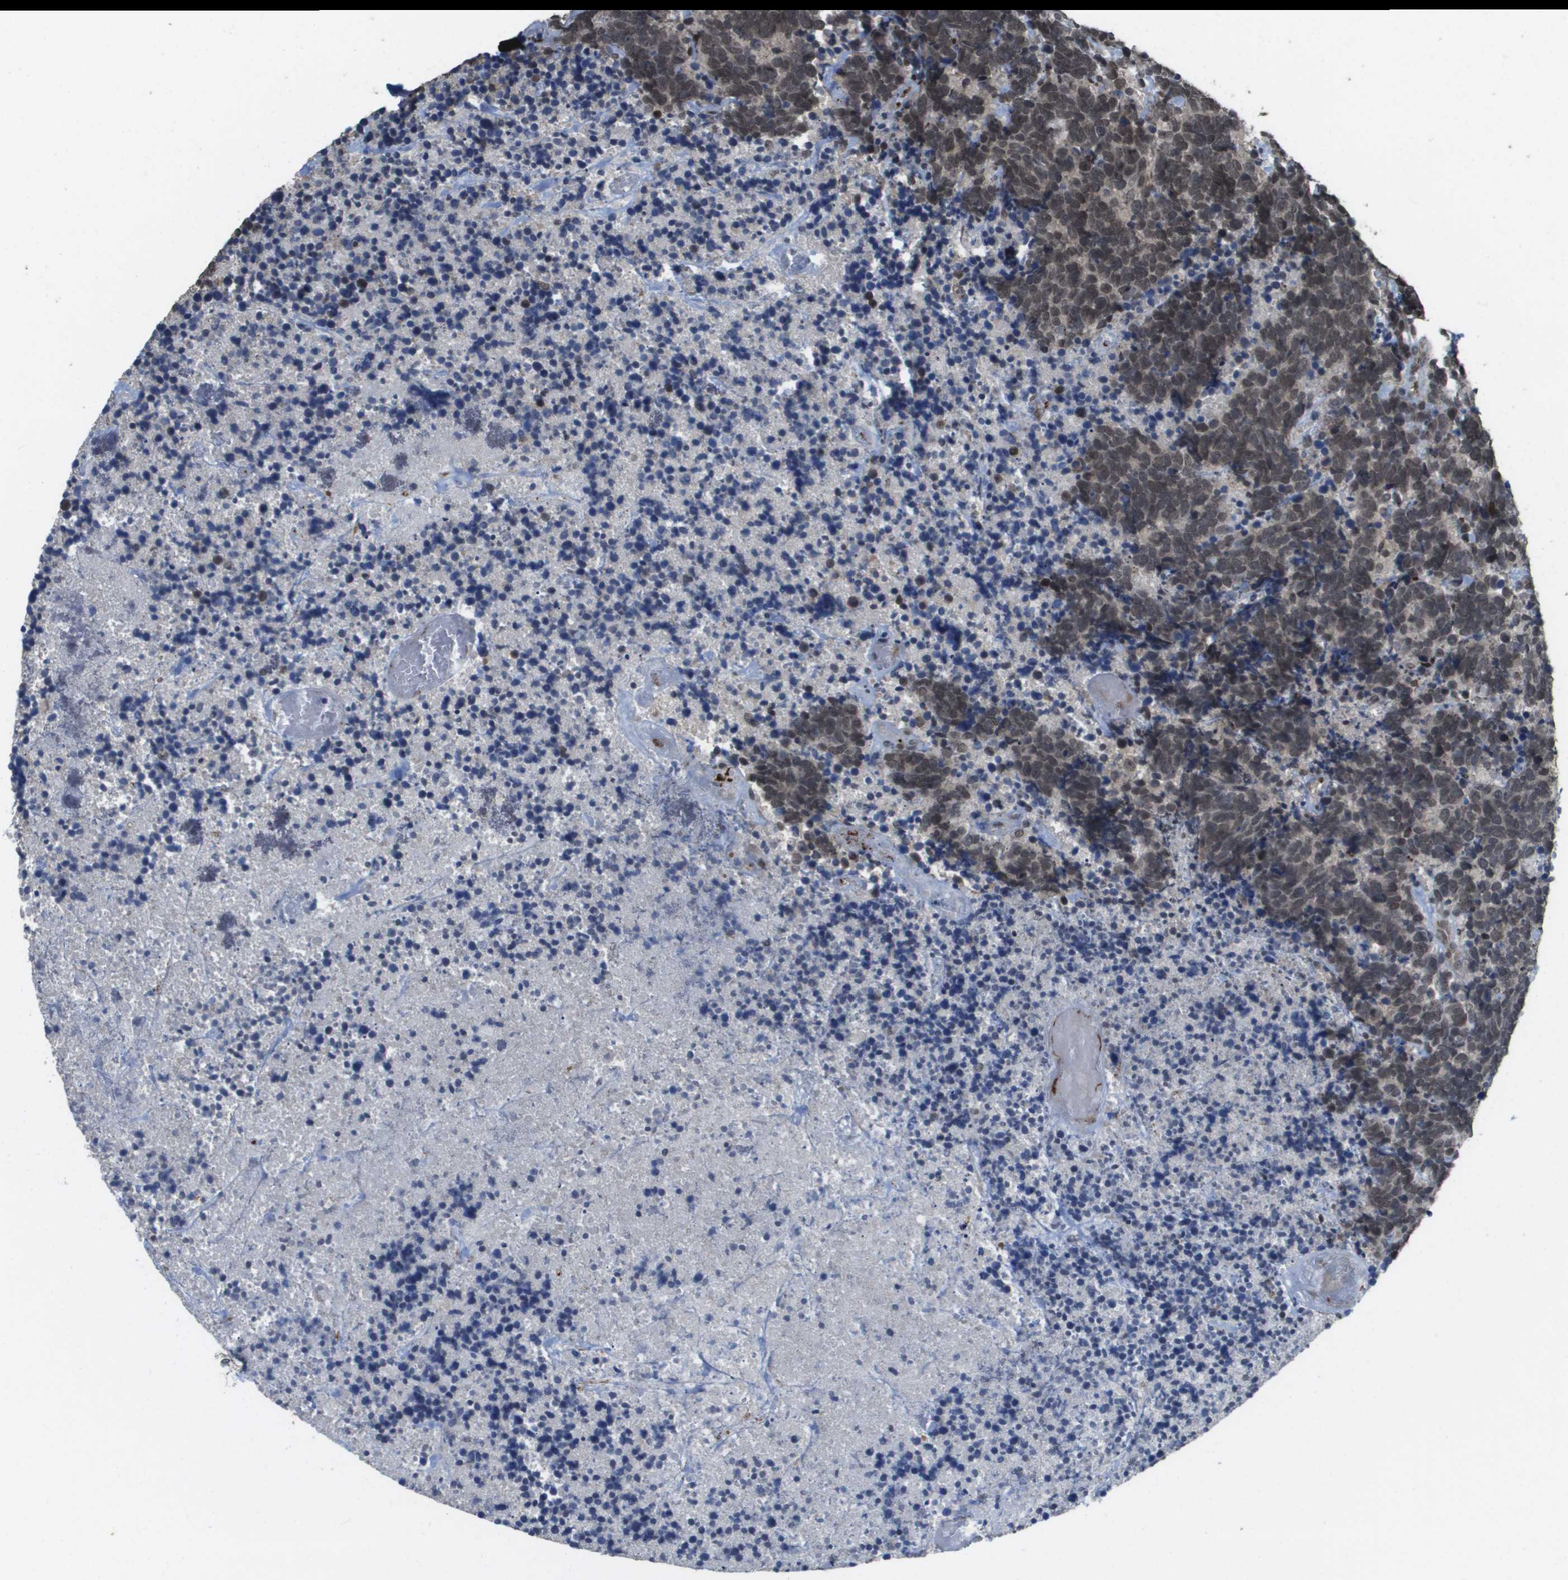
{"staining": {"intensity": "weak", "quantity": ">75%", "location": "nuclear"}, "tissue": "carcinoid", "cell_type": "Tumor cells", "image_type": "cancer", "snomed": [{"axis": "morphology", "description": "Carcinoma, NOS"}, {"axis": "morphology", "description": "Carcinoid, malignant, NOS"}, {"axis": "topography", "description": "Urinary bladder"}], "caption": "High-power microscopy captured an immunohistochemistry (IHC) photomicrograph of carcinoid, revealing weak nuclear expression in approximately >75% of tumor cells.", "gene": "KAT5", "patient": {"sex": "male", "age": 57}}